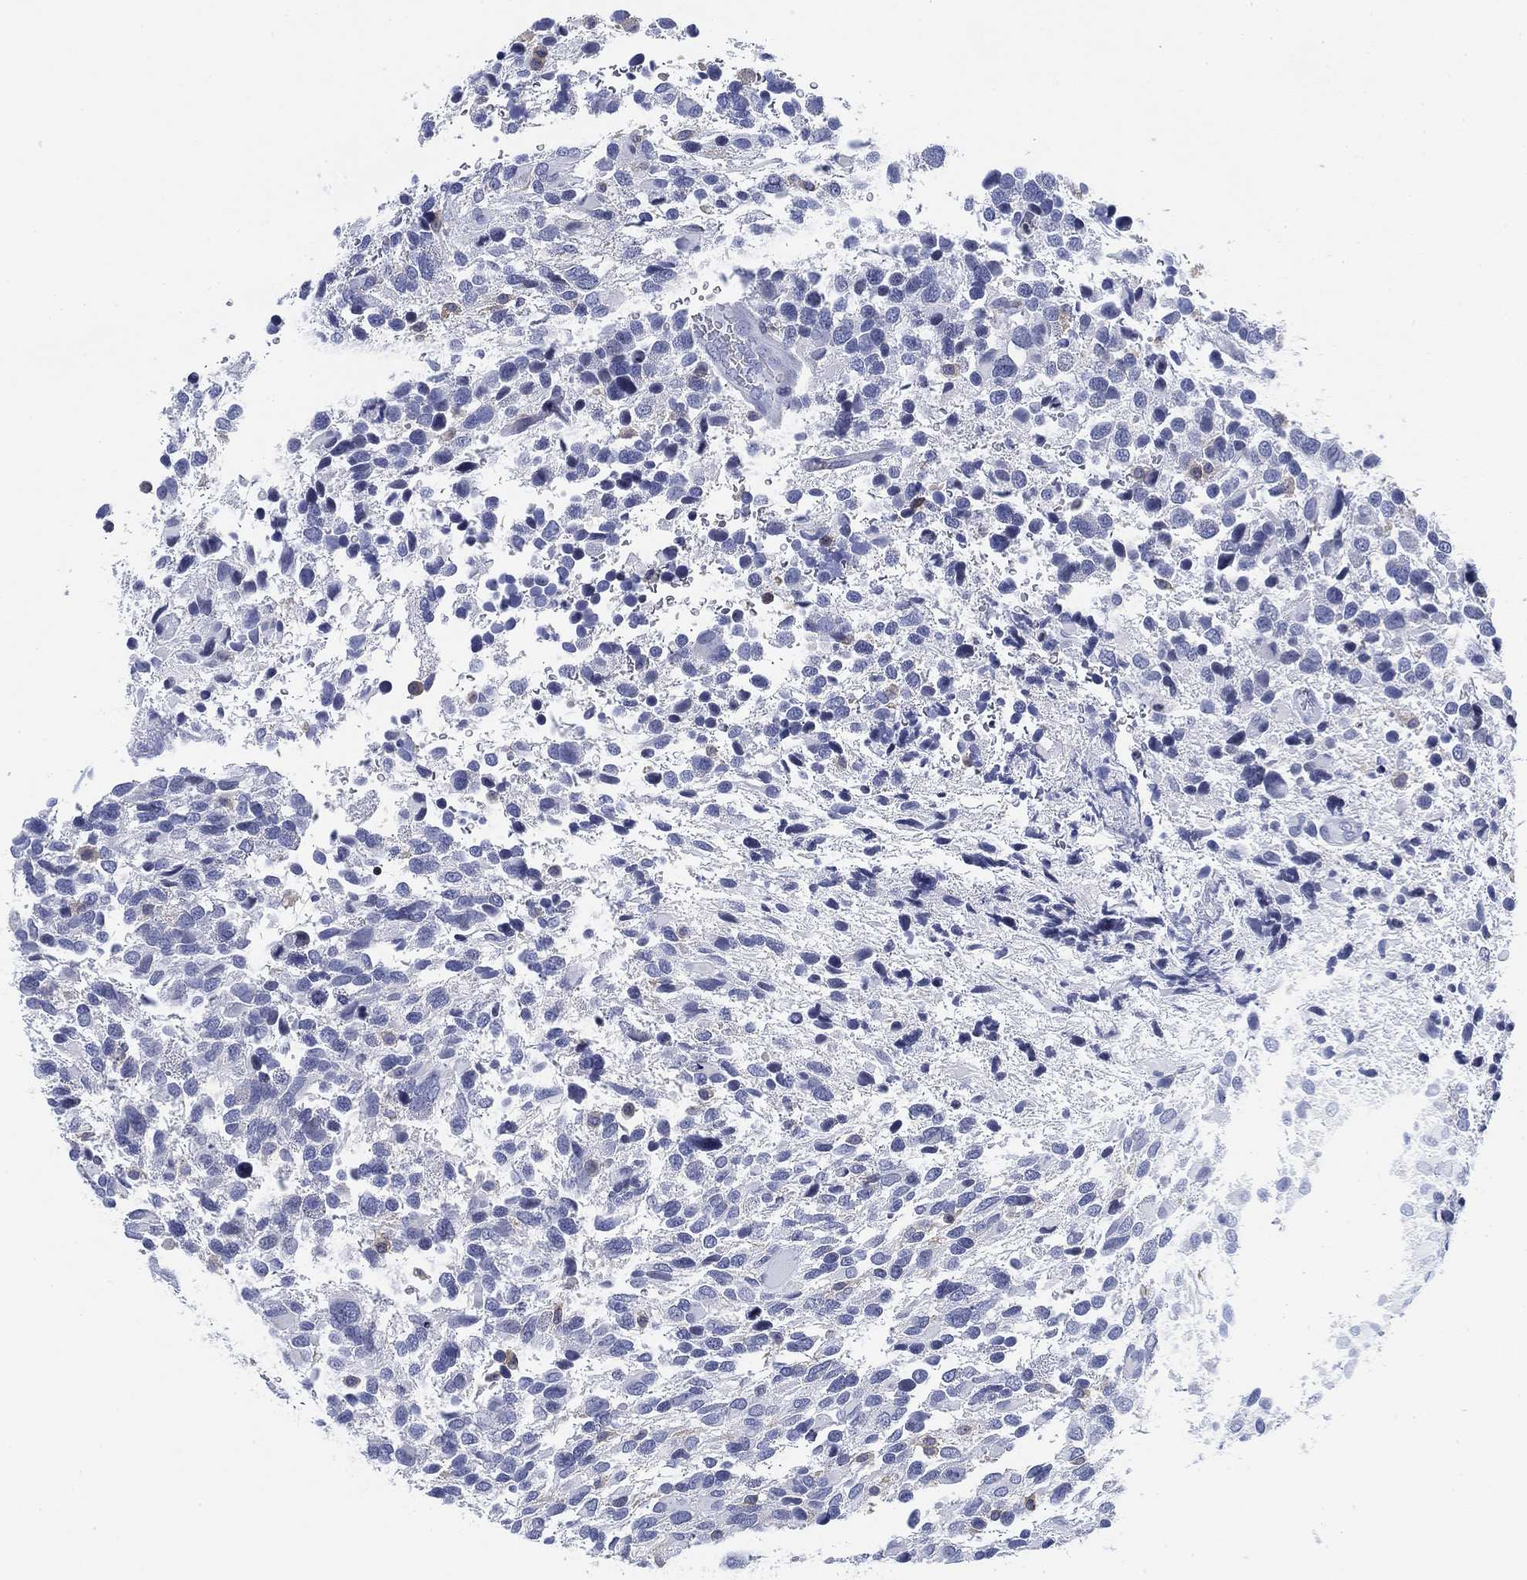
{"staining": {"intensity": "negative", "quantity": "none", "location": "none"}, "tissue": "glioma", "cell_type": "Tumor cells", "image_type": "cancer", "snomed": [{"axis": "morphology", "description": "Glioma, malignant, Low grade"}, {"axis": "topography", "description": "Brain"}], "caption": "IHC of low-grade glioma (malignant) demonstrates no positivity in tumor cells. The staining was performed using DAB (3,3'-diaminobenzidine) to visualize the protein expression in brown, while the nuclei were stained in blue with hematoxylin (Magnification: 20x).", "gene": "FYB1", "patient": {"sex": "female", "age": 32}}